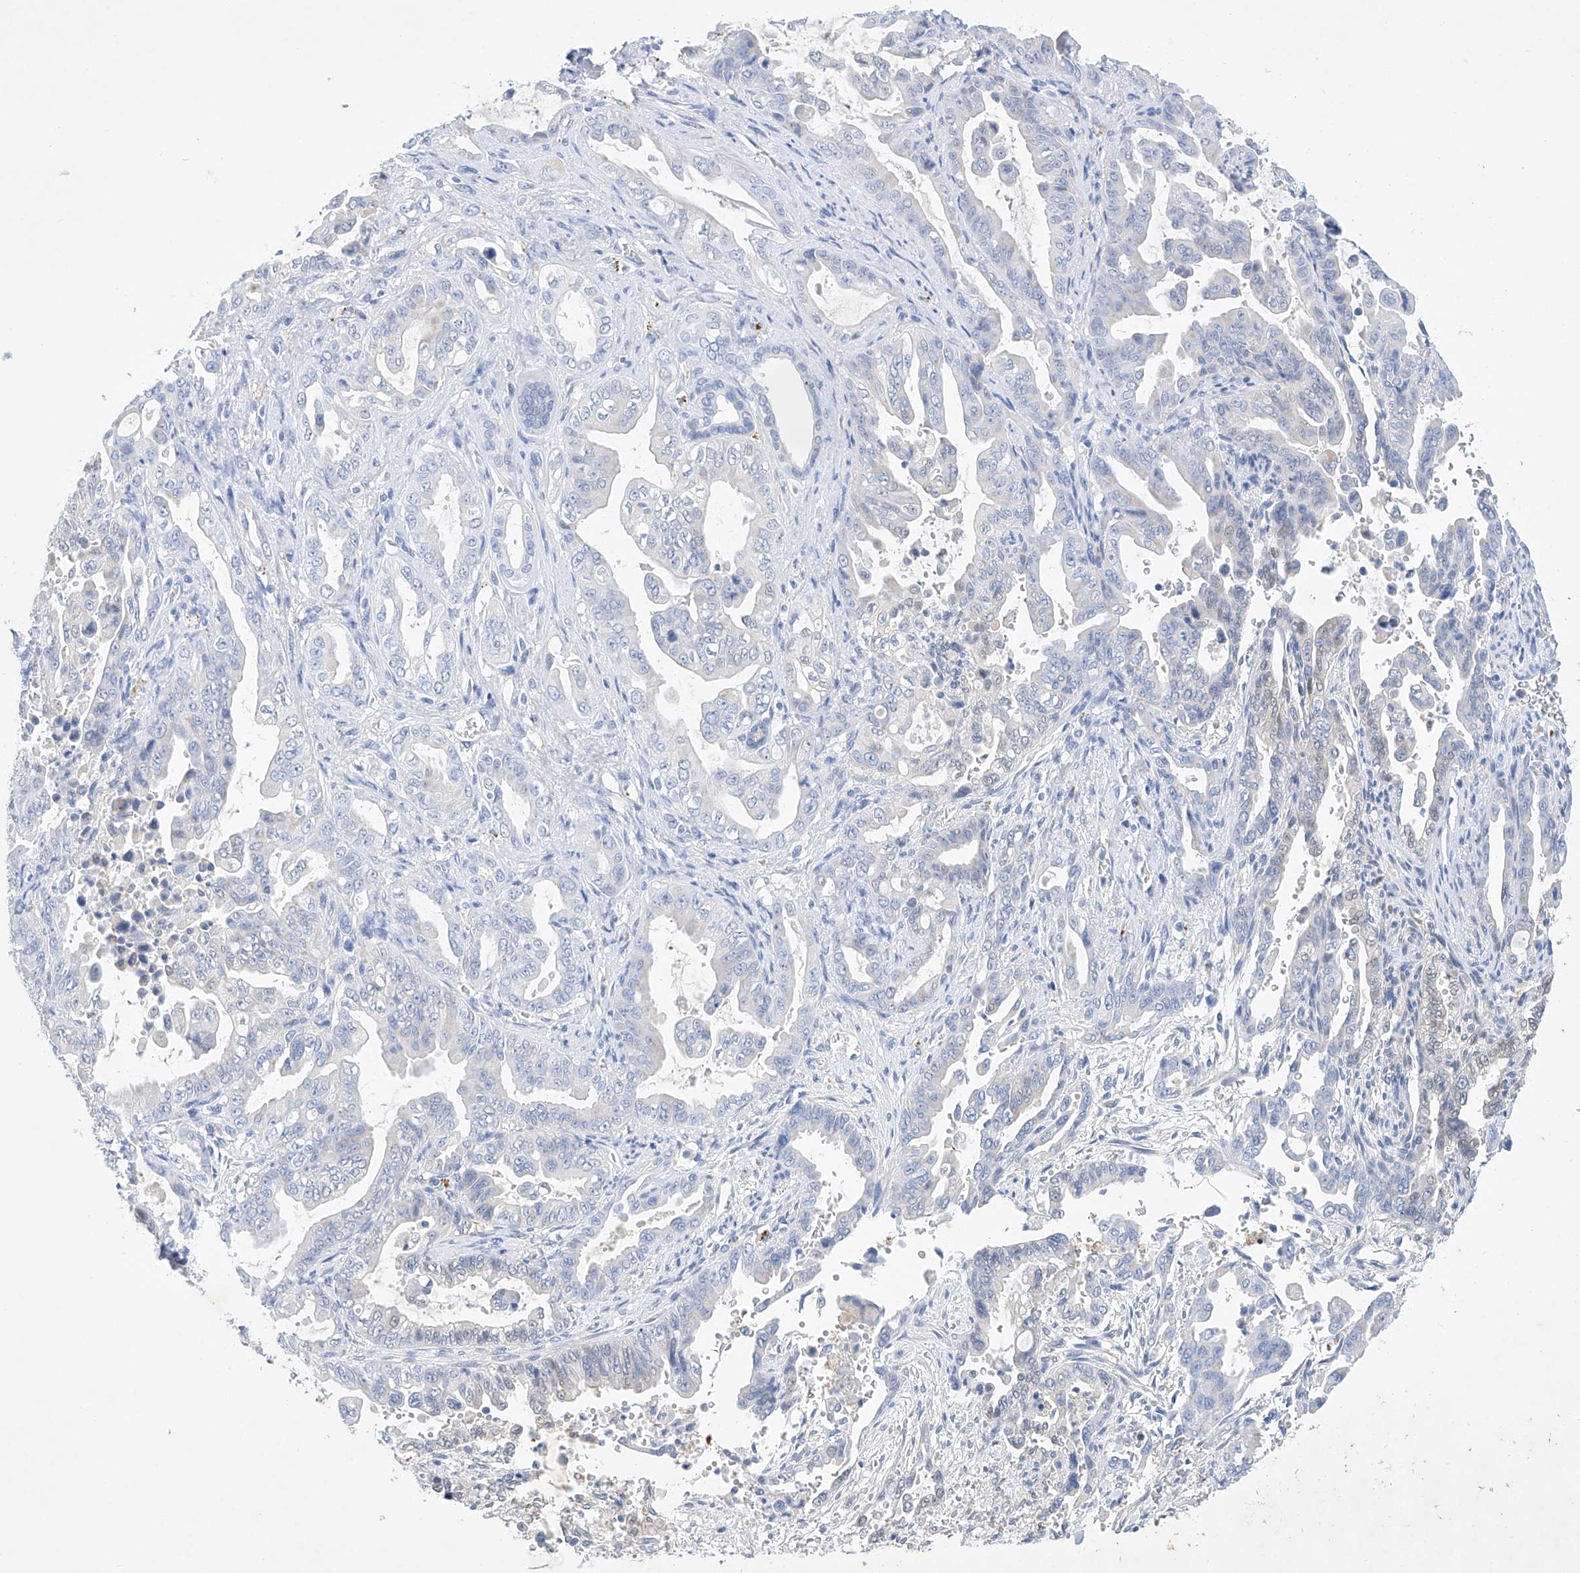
{"staining": {"intensity": "negative", "quantity": "none", "location": "none"}, "tissue": "pancreatic cancer", "cell_type": "Tumor cells", "image_type": "cancer", "snomed": [{"axis": "morphology", "description": "Adenocarcinoma, NOS"}, {"axis": "topography", "description": "Pancreas"}], "caption": "A high-resolution histopathology image shows IHC staining of pancreatic adenocarcinoma, which exhibits no significant positivity in tumor cells. Nuclei are stained in blue.", "gene": "LURAP1", "patient": {"sex": "male", "age": 70}}